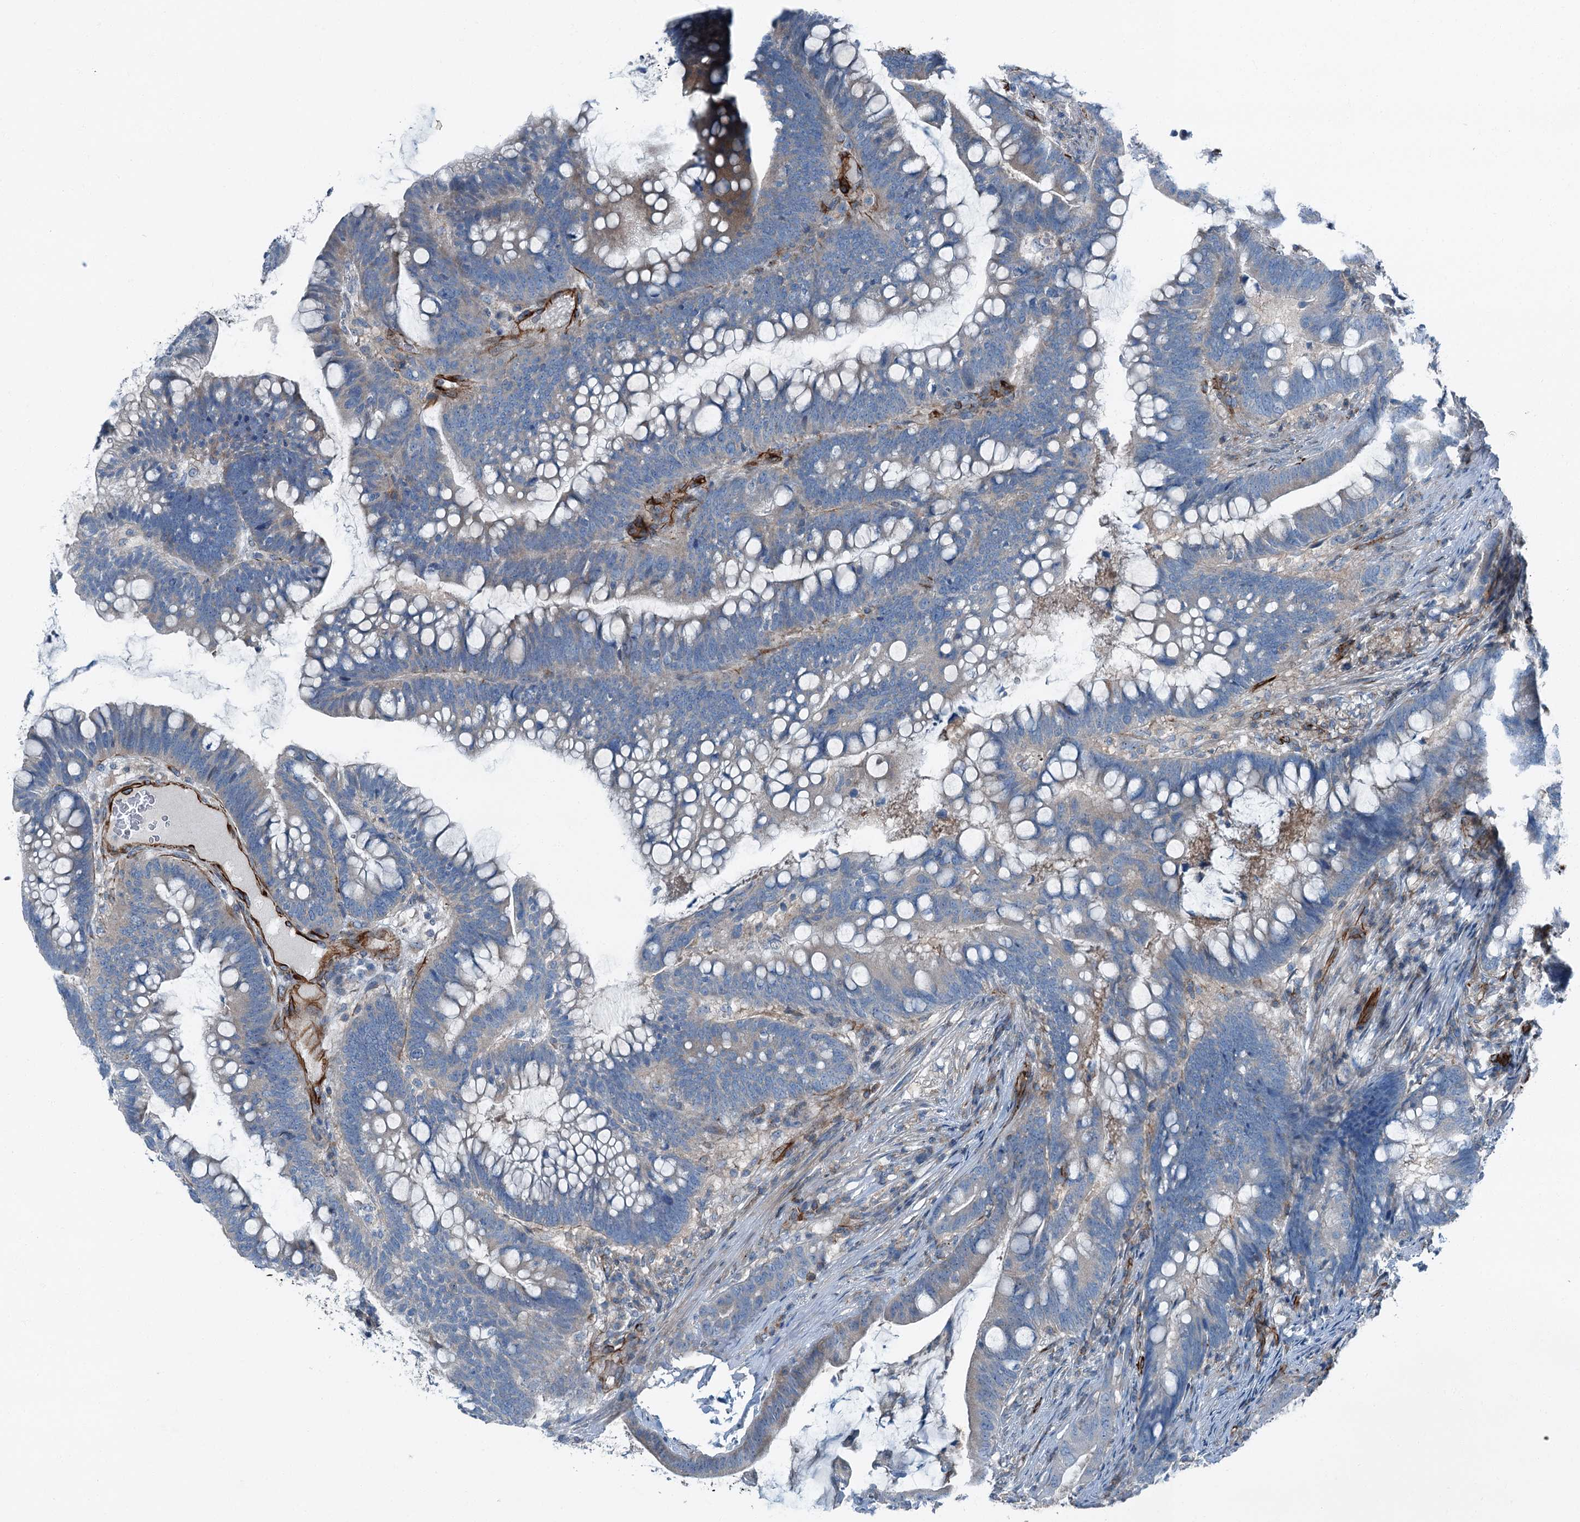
{"staining": {"intensity": "weak", "quantity": "<25%", "location": "cytoplasmic/membranous"}, "tissue": "colorectal cancer", "cell_type": "Tumor cells", "image_type": "cancer", "snomed": [{"axis": "morphology", "description": "Adenocarcinoma, NOS"}, {"axis": "topography", "description": "Colon"}], "caption": "High power microscopy micrograph of an immunohistochemistry (IHC) histopathology image of colorectal cancer, revealing no significant positivity in tumor cells. (DAB (3,3'-diaminobenzidine) immunohistochemistry (IHC), high magnification).", "gene": "AXL", "patient": {"sex": "female", "age": 66}}